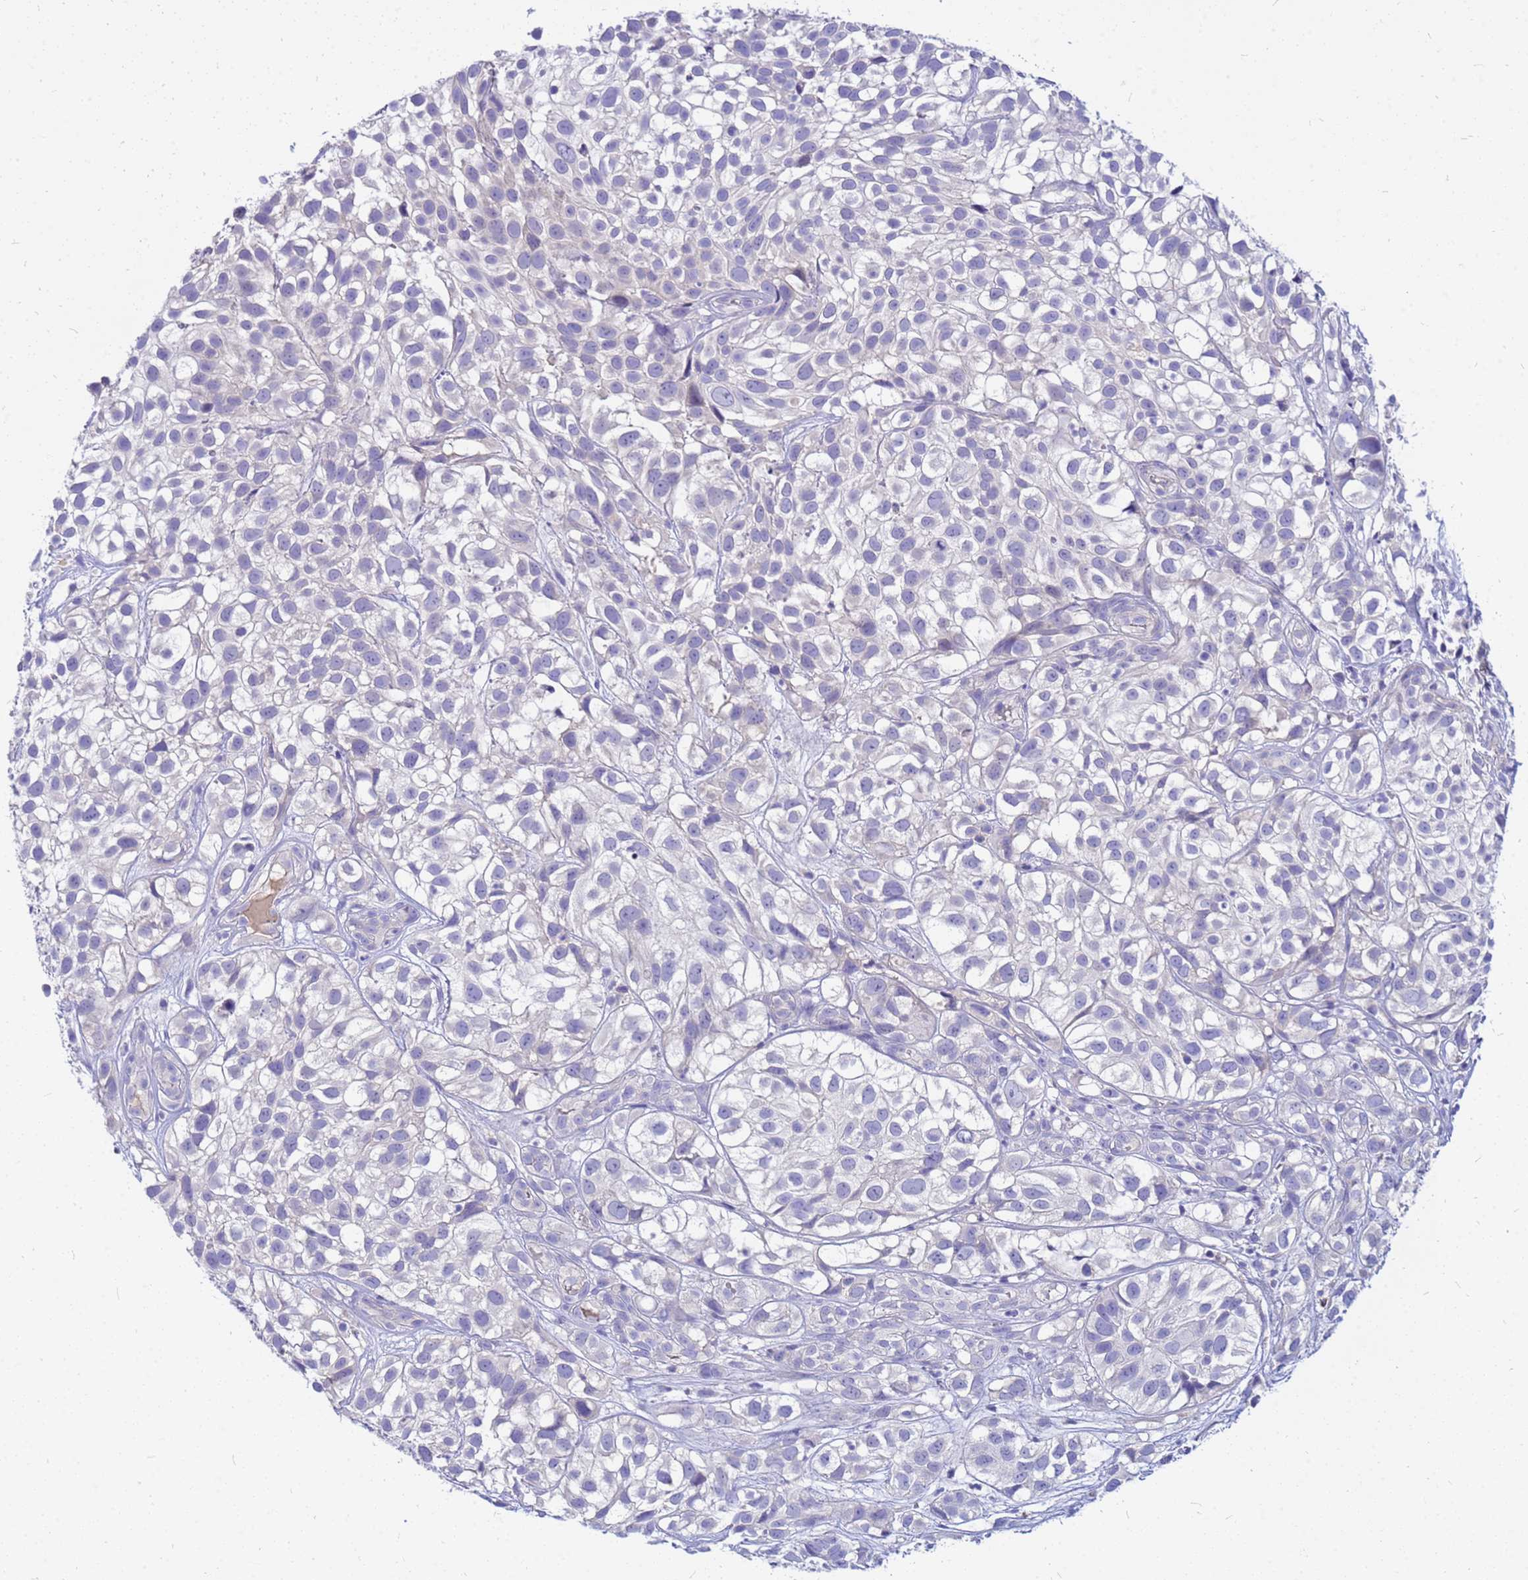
{"staining": {"intensity": "negative", "quantity": "none", "location": "none"}, "tissue": "urothelial cancer", "cell_type": "Tumor cells", "image_type": "cancer", "snomed": [{"axis": "morphology", "description": "Urothelial carcinoma, High grade"}, {"axis": "topography", "description": "Urinary bladder"}], "caption": "Tumor cells are negative for protein expression in human high-grade urothelial carcinoma. The staining was performed using DAB to visualize the protein expression in brown, while the nuclei were stained in blue with hematoxylin (Magnification: 20x).", "gene": "DPRX", "patient": {"sex": "male", "age": 56}}